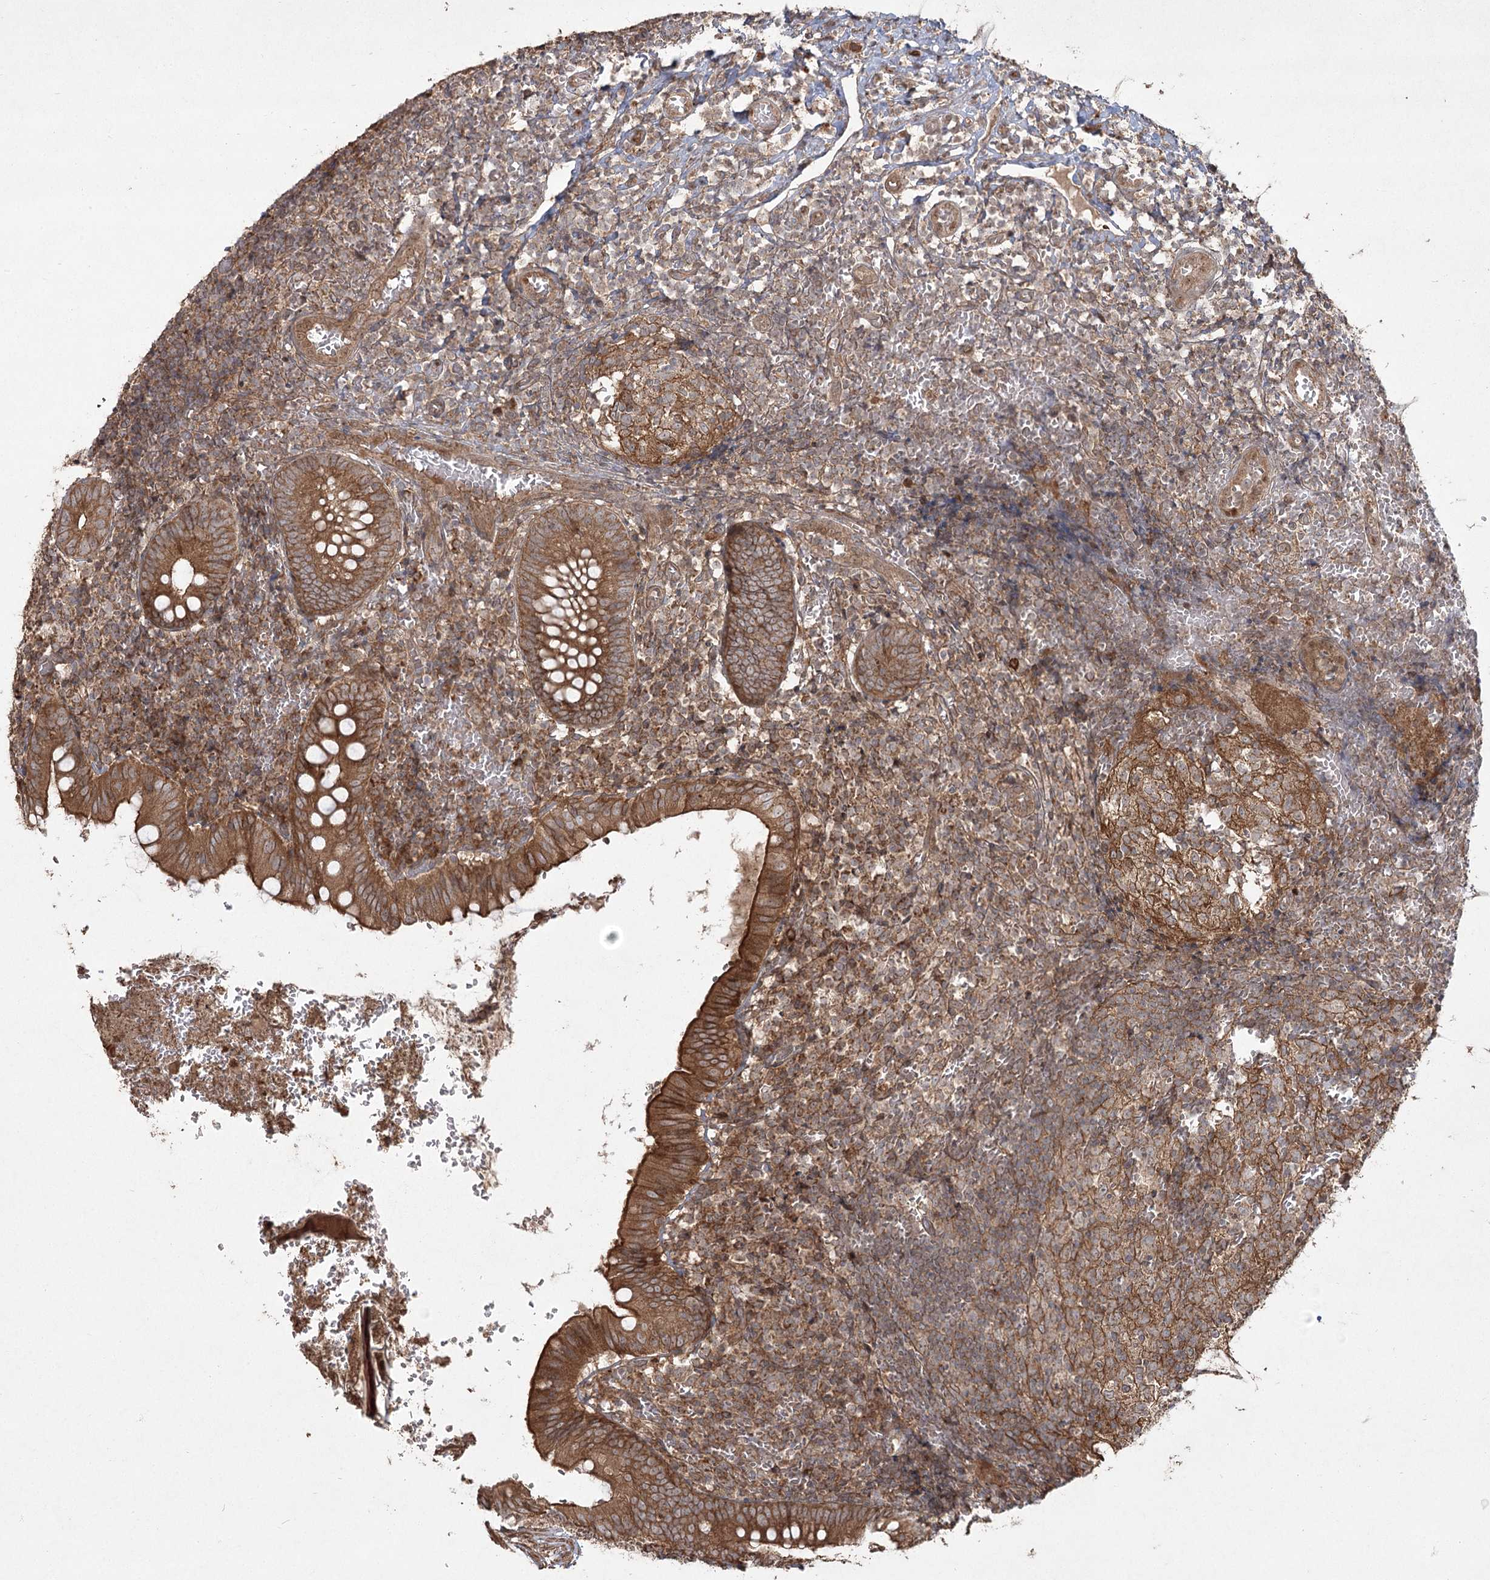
{"staining": {"intensity": "strong", "quantity": ">75%", "location": "cytoplasmic/membranous"}, "tissue": "appendix", "cell_type": "Glandular cells", "image_type": "normal", "snomed": [{"axis": "morphology", "description": "Normal tissue, NOS"}, {"axis": "topography", "description": "Appendix"}], "caption": "Human appendix stained with a brown dye demonstrates strong cytoplasmic/membranous positive positivity in approximately >75% of glandular cells.", "gene": "CPLANE1", "patient": {"sex": "male", "age": 8}}